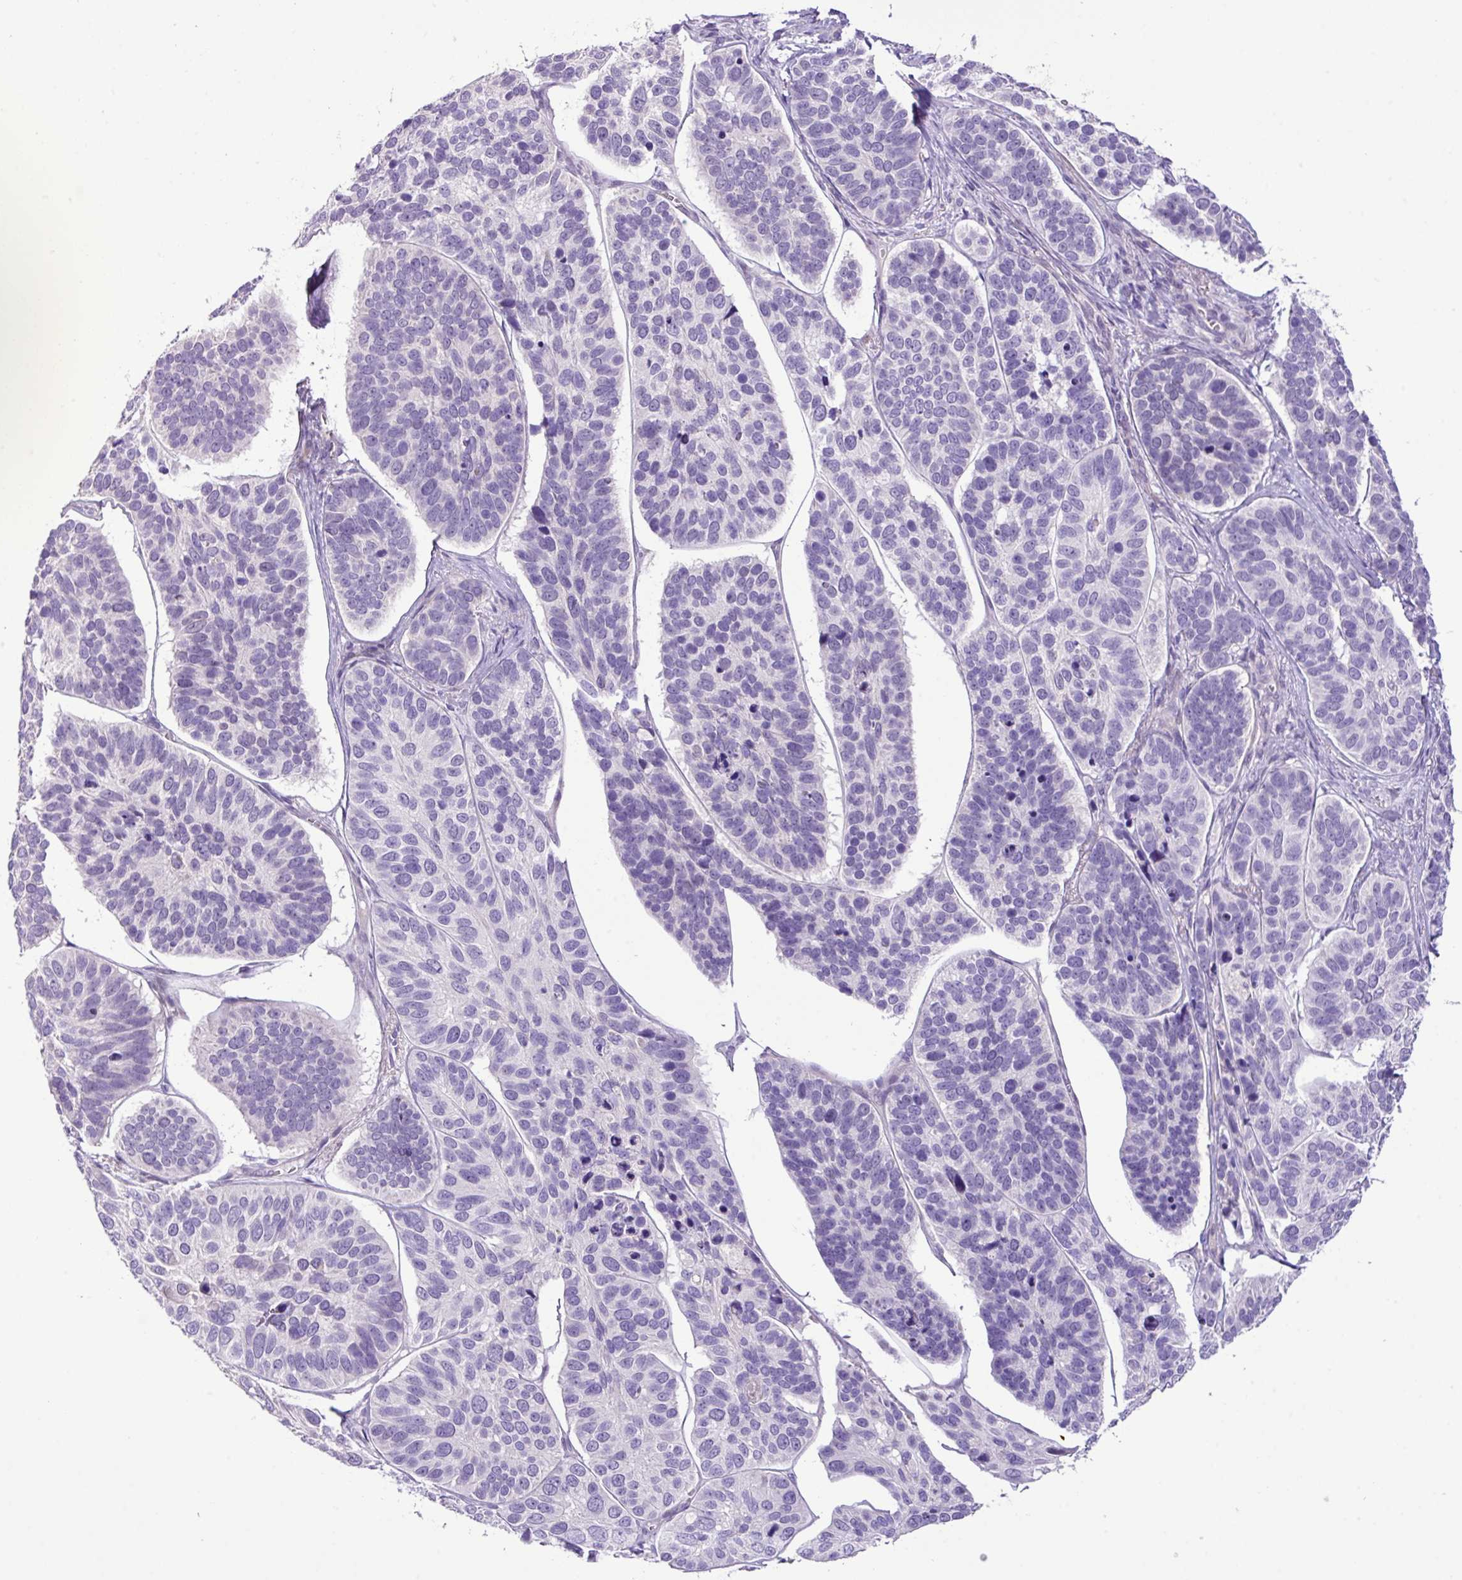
{"staining": {"intensity": "negative", "quantity": "none", "location": "none"}, "tissue": "skin cancer", "cell_type": "Tumor cells", "image_type": "cancer", "snomed": [{"axis": "morphology", "description": "Basal cell carcinoma"}, {"axis": "topography", "description": "Skin"}], "caption": "The IHC histopathology image has no significant expression in tumor cells of basal cell carcinoma (skin) tissue. Brightfield microscopy of IHC stained with DAB (3,3'-diaminobenzidine) (brown) and hematoxylin (blue), captured at high magnification.", "gene": "YLPM1", "patient": {"sex": "male", "age": 62}}